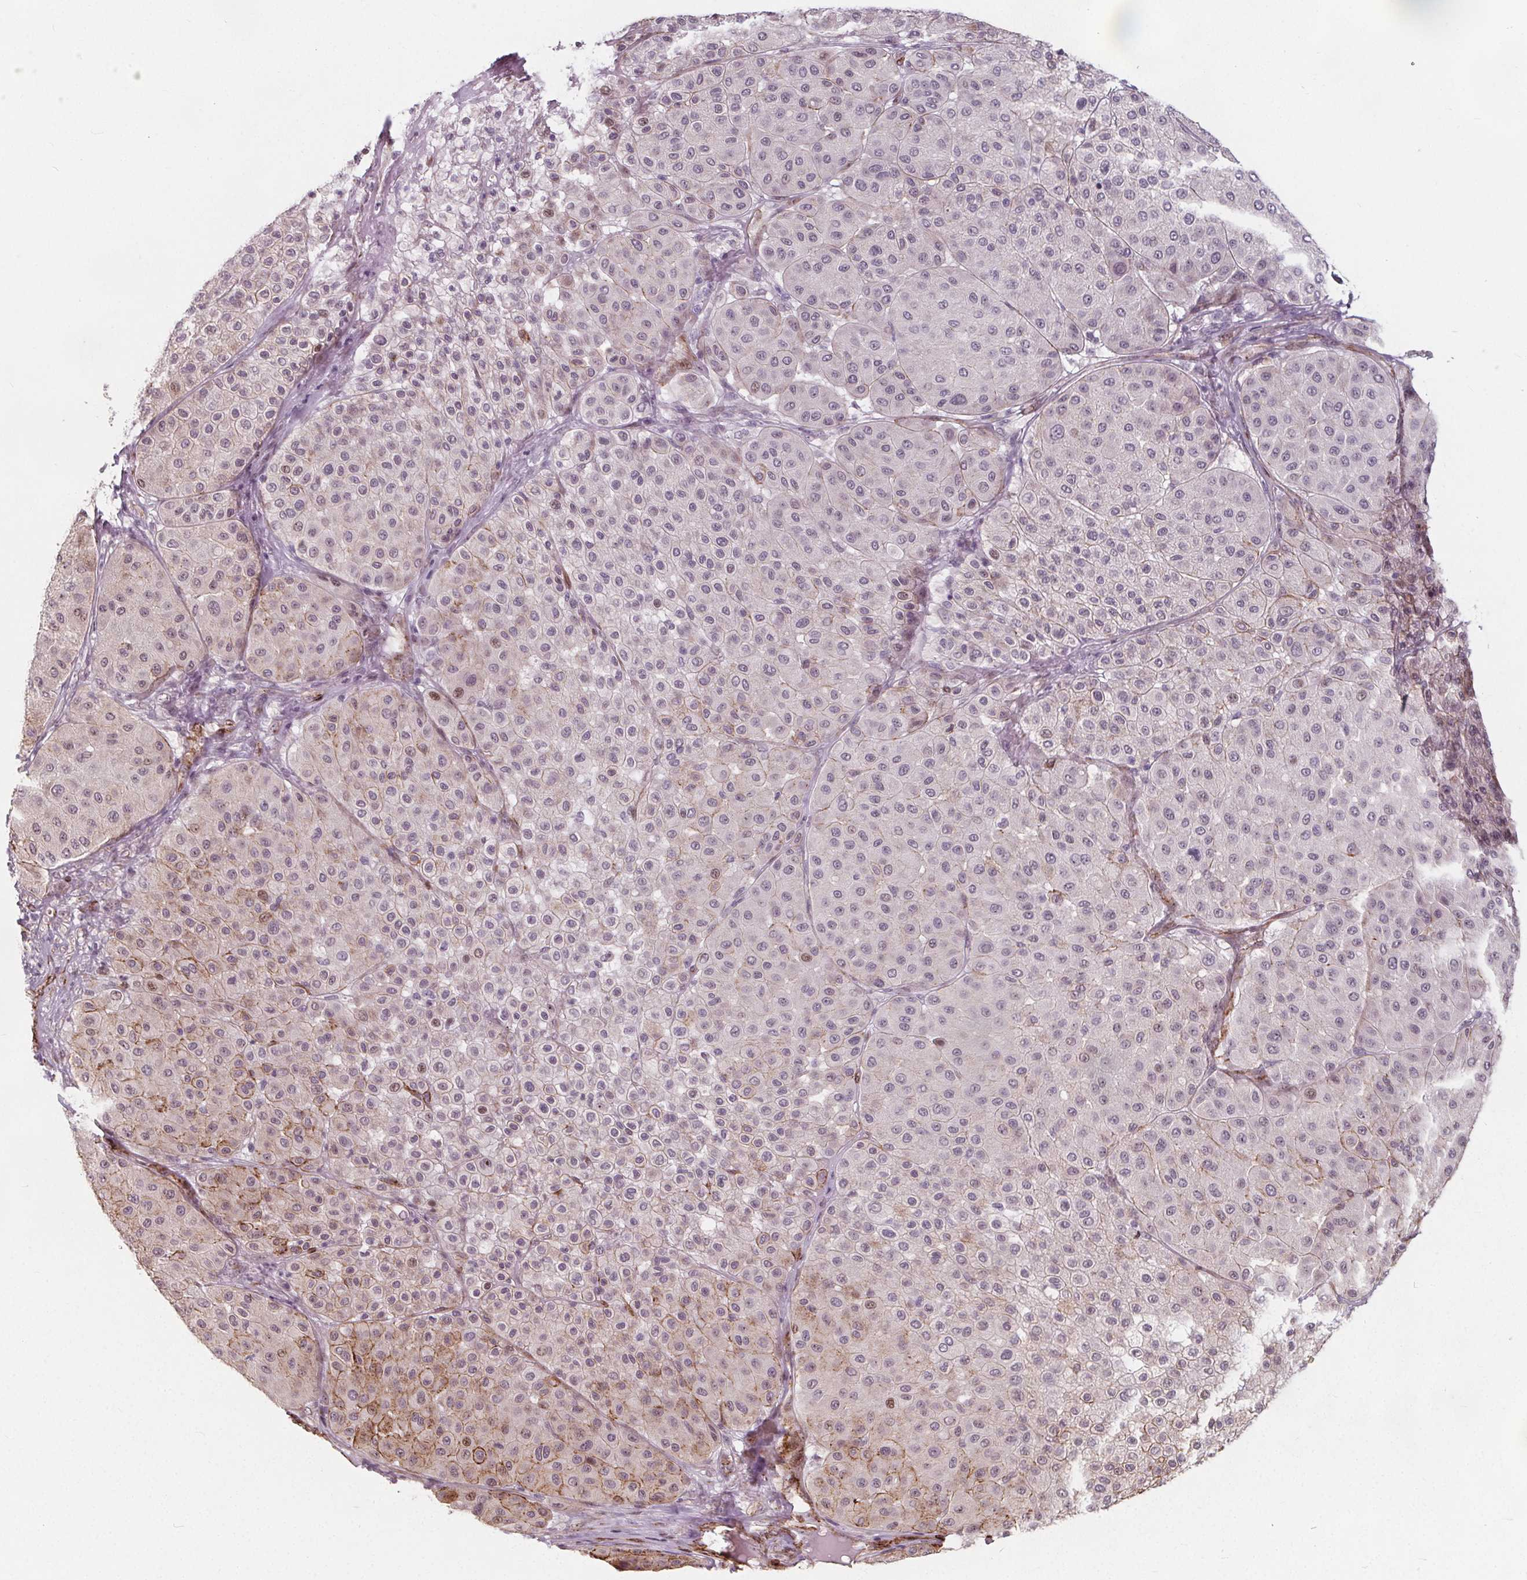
{"staining": {"intensity": "moderate", "quantity": "<25%", "location": "cytoplasmic/membranous,nuclear"}, "tissue": "melanoma", "cell_type": "Tumor cells", "image_type": "cancer", "snomed": [{"axis": "morphology", "description": "Malignant melanoma, Metastatic site"}, {"axis": "topography", "description": "Smooth muscle"}], "caption": "This is an image of immunohistochemistry (IHC) staining of melanoma, which shows moderate positivity in the cytoplasmic/membranous and nuclear of tumor cells.", "gene": "HAS1", "patient": {"sex": "male", "age": 41}}